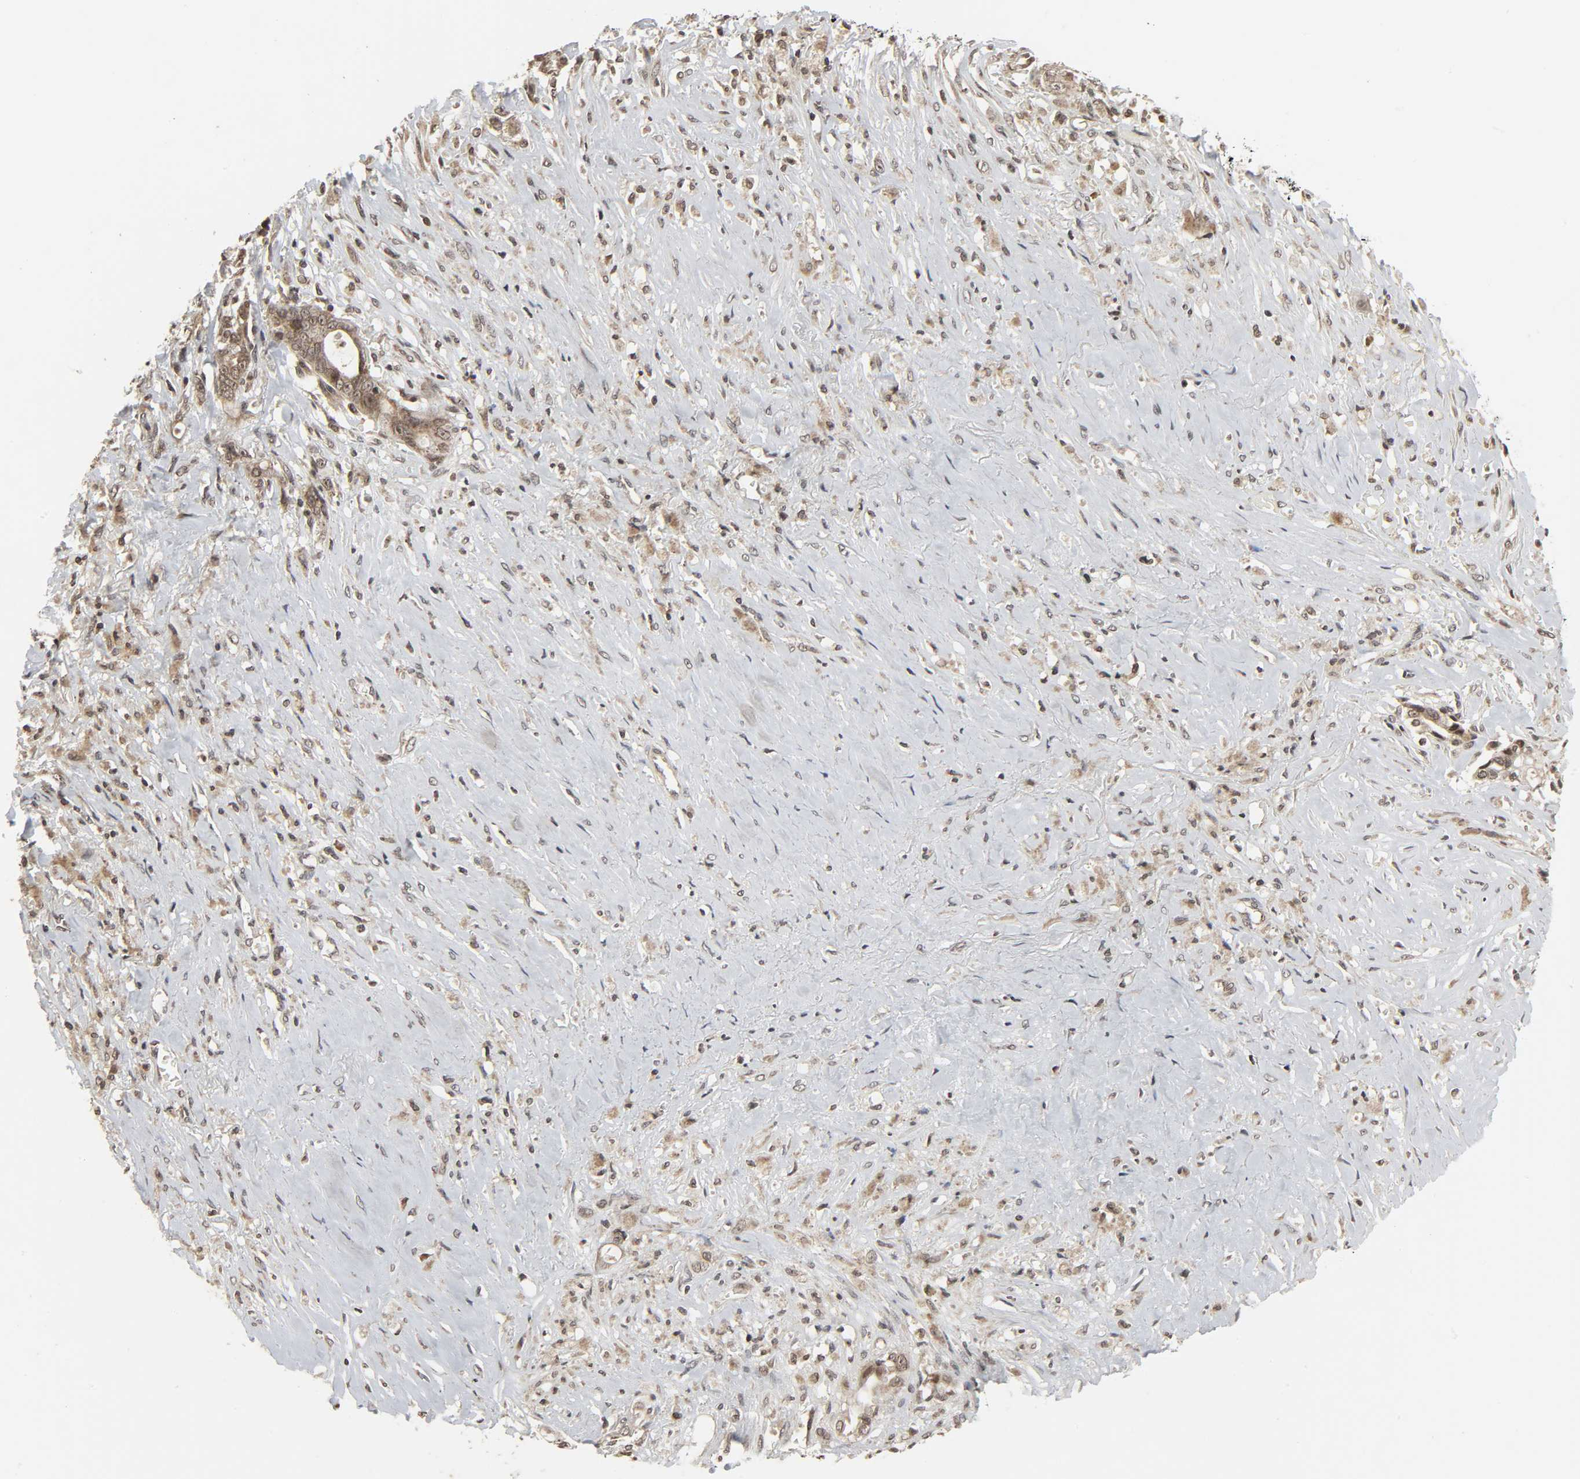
{"staining": {"intensity": "weak", "quantity": "<25%", "location": "cytoplasmic/membranous"}, "tissue": "liver cancer", "cell_type": "Tumor cells", "image_type": "cancer", "snomed": [{"axis": "morphology", "description": "Cholangiocarcinoma"}, {"axis": "topography", "description": "Liver"}], "caption": "A high-resolution micrograph shows IHC staining of liver cancer, which displays no significant expression in tumor cells.", "gene": "XRCC1", "patient": {"sex": "female", "age": 70}}